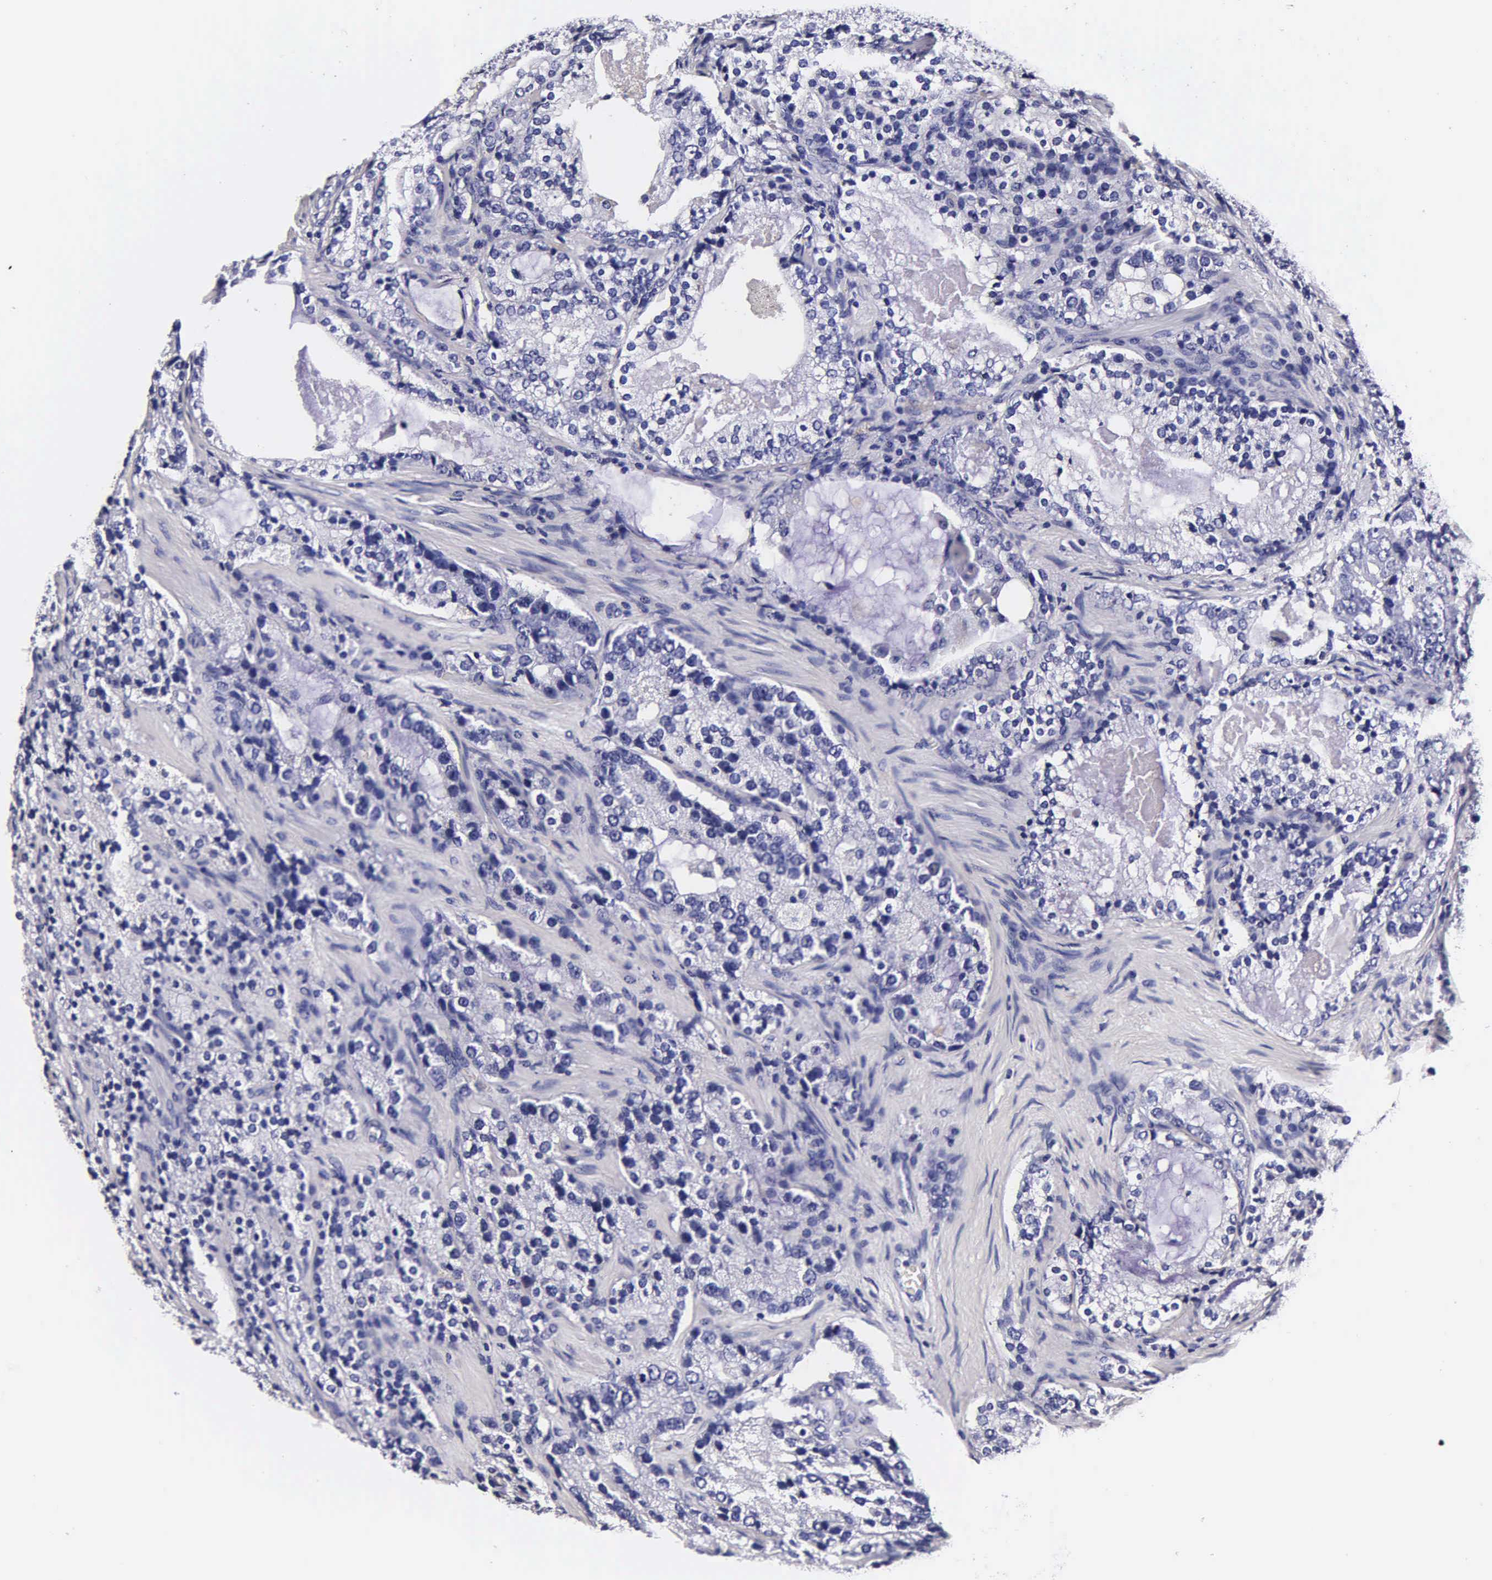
{"staining": {"intensity": "negative", "quantity": "none", "location": "none"}, "tissue": "prostate cancer", "cell_type": "Tumor cells", "image_type": "cancer", "snomed": [{"axis": "morphology", "description": "Adenocarcinoma, High grade"}, {"axis": "topography", "description": "Prostate"}], "caption": "IHC of human prostate cancer (adenocarcinoma (high-grade)) reveals no positivity in tumor cells. Brightfield microscopy of immunohistochemistry (IHC) stained with DAB (3,3'-diaminobenzidine) (brown) and hematoxylin (blue), captured at high magnification.", "gene": "IAPP", "patient": {"sex": "male", "age": 63}}